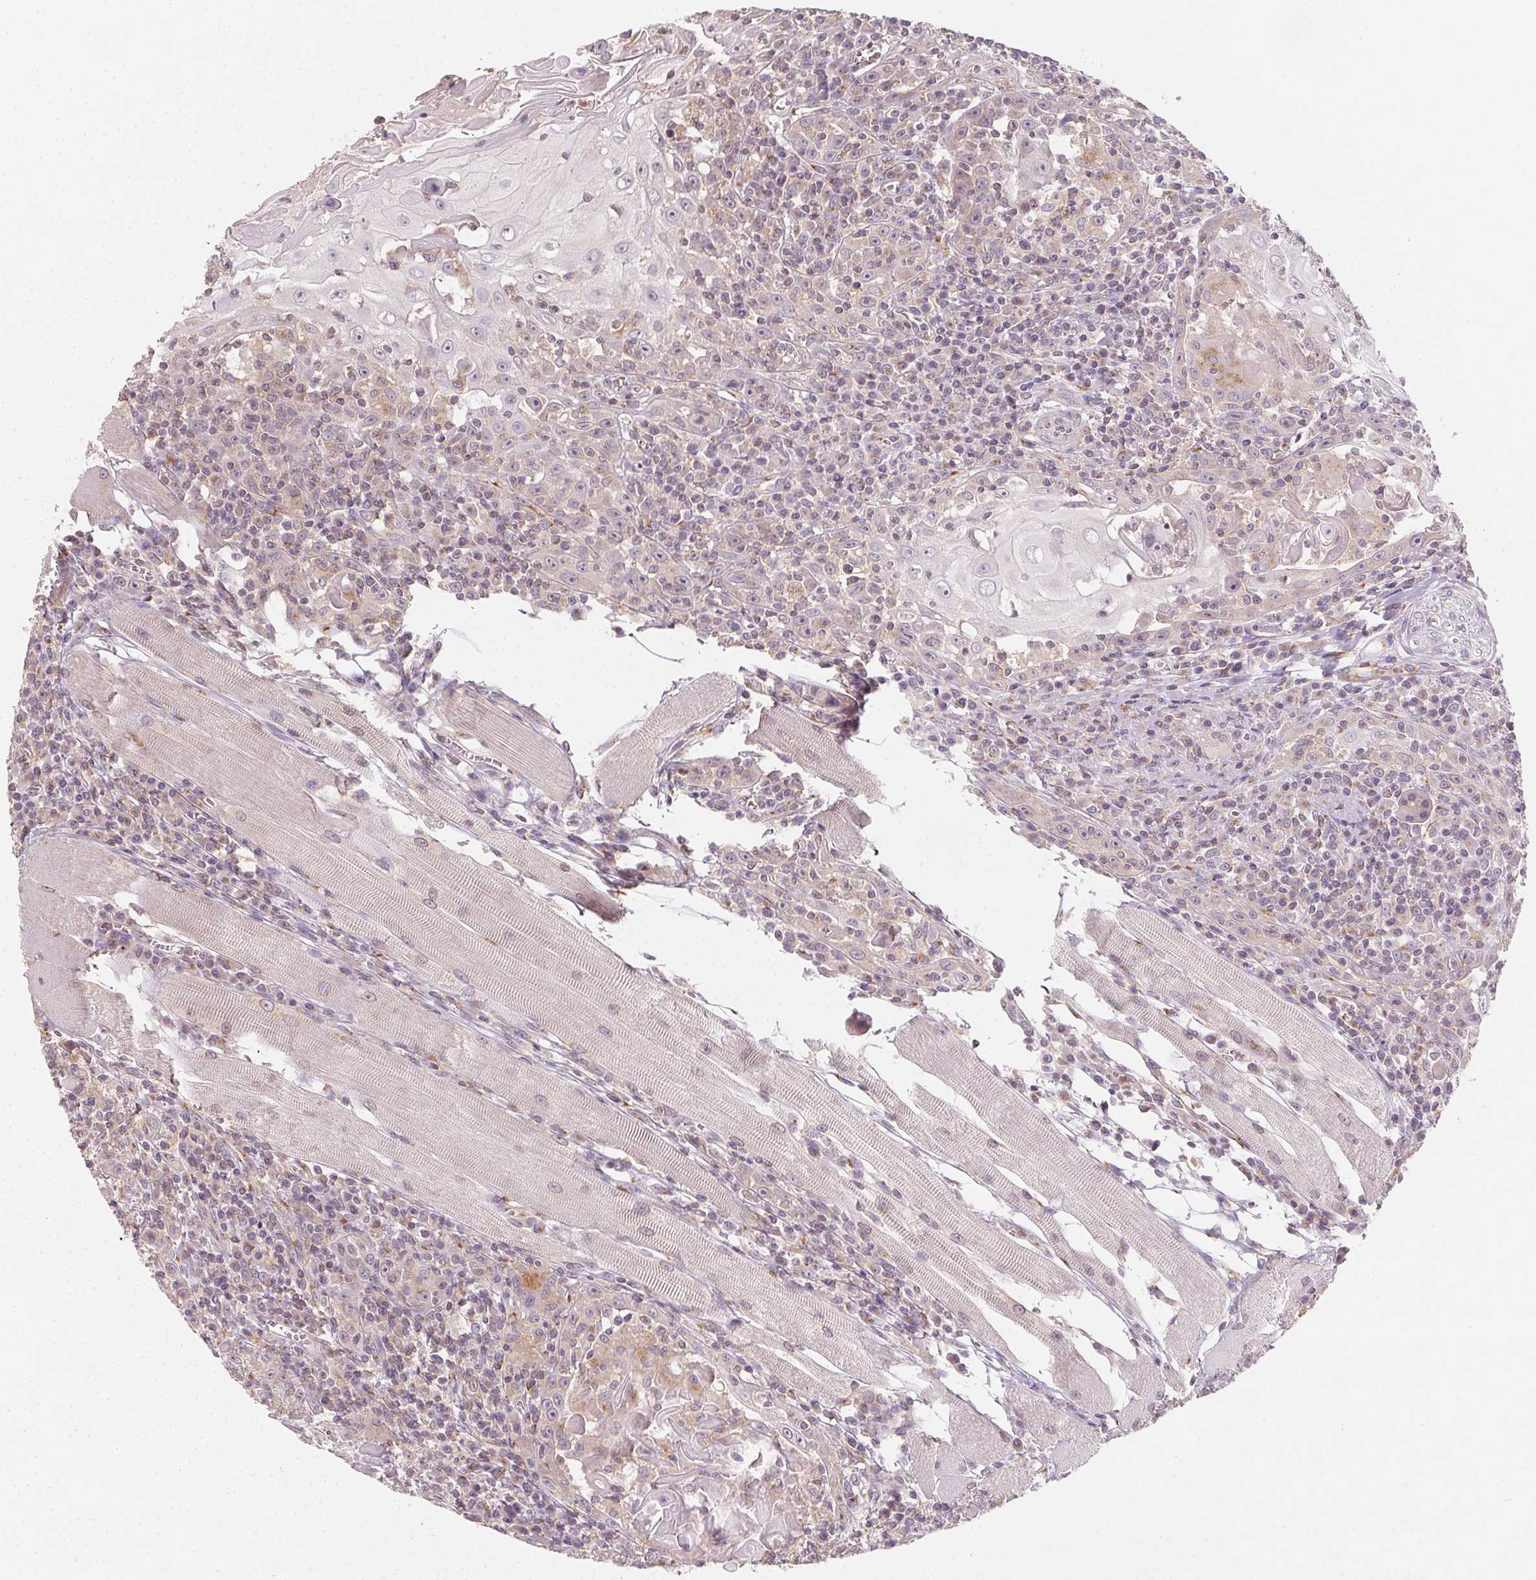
{"staining": {"intensity": "weak", "quantity": "25%-75%", "location": "cytoplasmic/membranous"}, "tissue": "head and neck cancer", "cell_type": "Tumor cells", "image_type": "cancer", "snomed": [{"axis": "morphology", "description": "Squamous cell carcinoma, NOS"}, {"axis": "topography", "description": "Head-Neck"}], "caption": "A high-resolution image shows immunohistochemistry (IHC) staining of head and neck cancer (squamous cell carcinoma), which shows weak cytoplasmic/membranous positivity in about 25%-75% of tumor cells.", "gene": "AP1S1", "patient": {"sex": "male", "age": 52}}